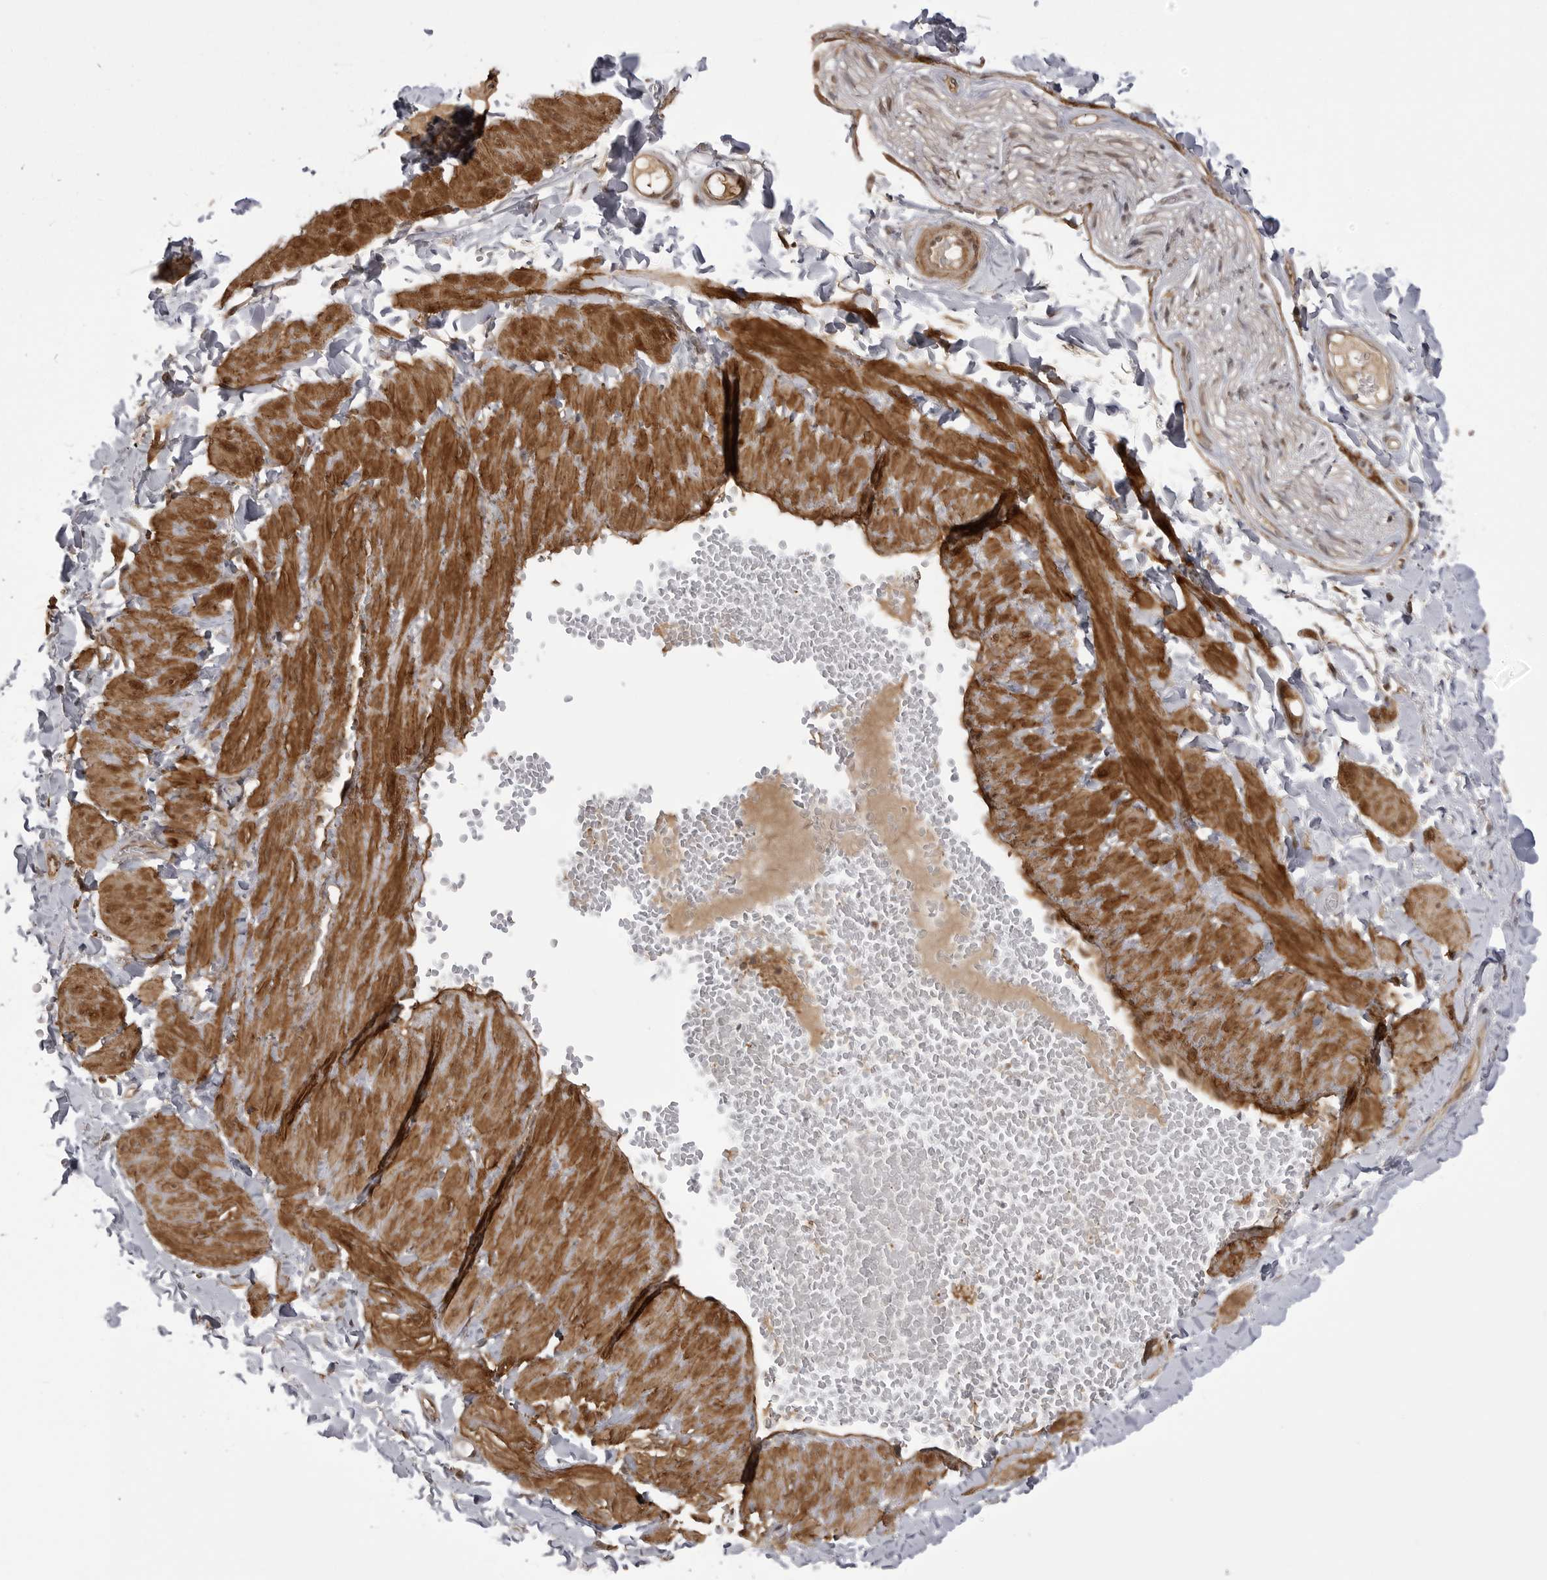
{"staining": {"intensity": "weak", "quantity": ">75%", "location": "cytoplasmic/membranous"}, "tissue": "soft tissue", "cell_type": "Peripheral nerve", "image_type": "normal", "snomed": [{"axis": "morphology", "description": "Normal tissue, NOS"}, {"axis": "topography", "description": "Adipose tissue"}, {"axis": "topography", "description": "Vascular tissue"}, {"axis": "topography", "description": "Peripheral nerve tissue"}], "caption": "Soft tissue stained for a protein (brown) shows weak cytoplasmic/membranous positive positivity in about >75% of peripheral nerve.", "gene": "SORBS1", "patient": {"sex": "male", "age": 25}}